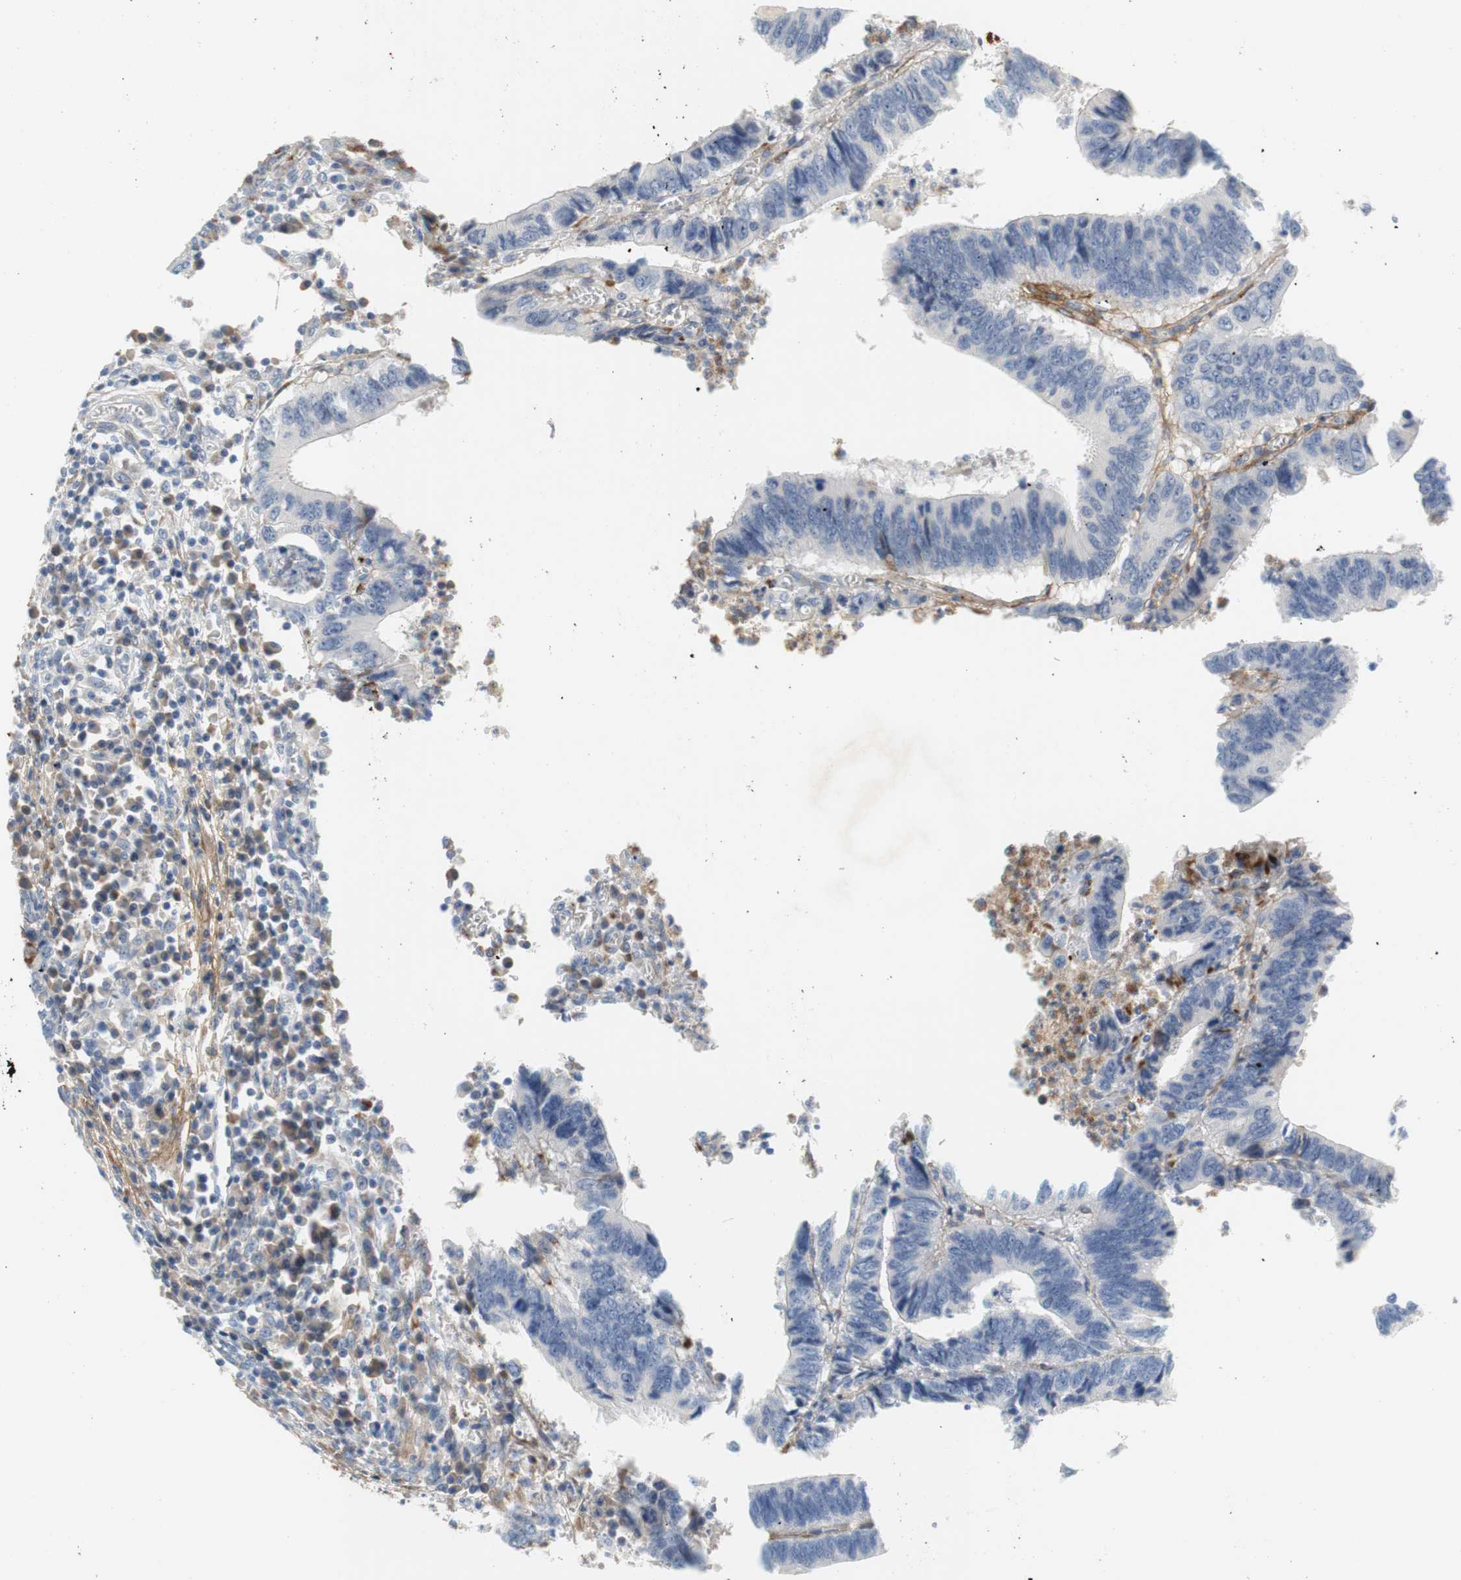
{"staining": {"intensity": "negative", "quantity": "none", "location": "none"}, "tissue": "colorectal cancer", "cell_type": "Tumor cells", "image_type": "cancer", "snomed": [{"axis": "morphology", "description": "Adenocarcinoma, NOS"}, {"axis": "topography", "description": "Colon"}], "caption": "IHC micrograph of human adenocarcinoma (colorectal) stained for a protein (brown), which reveals no positivity in tumor cells. (Immunohistochemistry, brightfield microscopy, high magnification).", "gene": "COL12A1", "patient": {"sex": "male", "age": 72}}